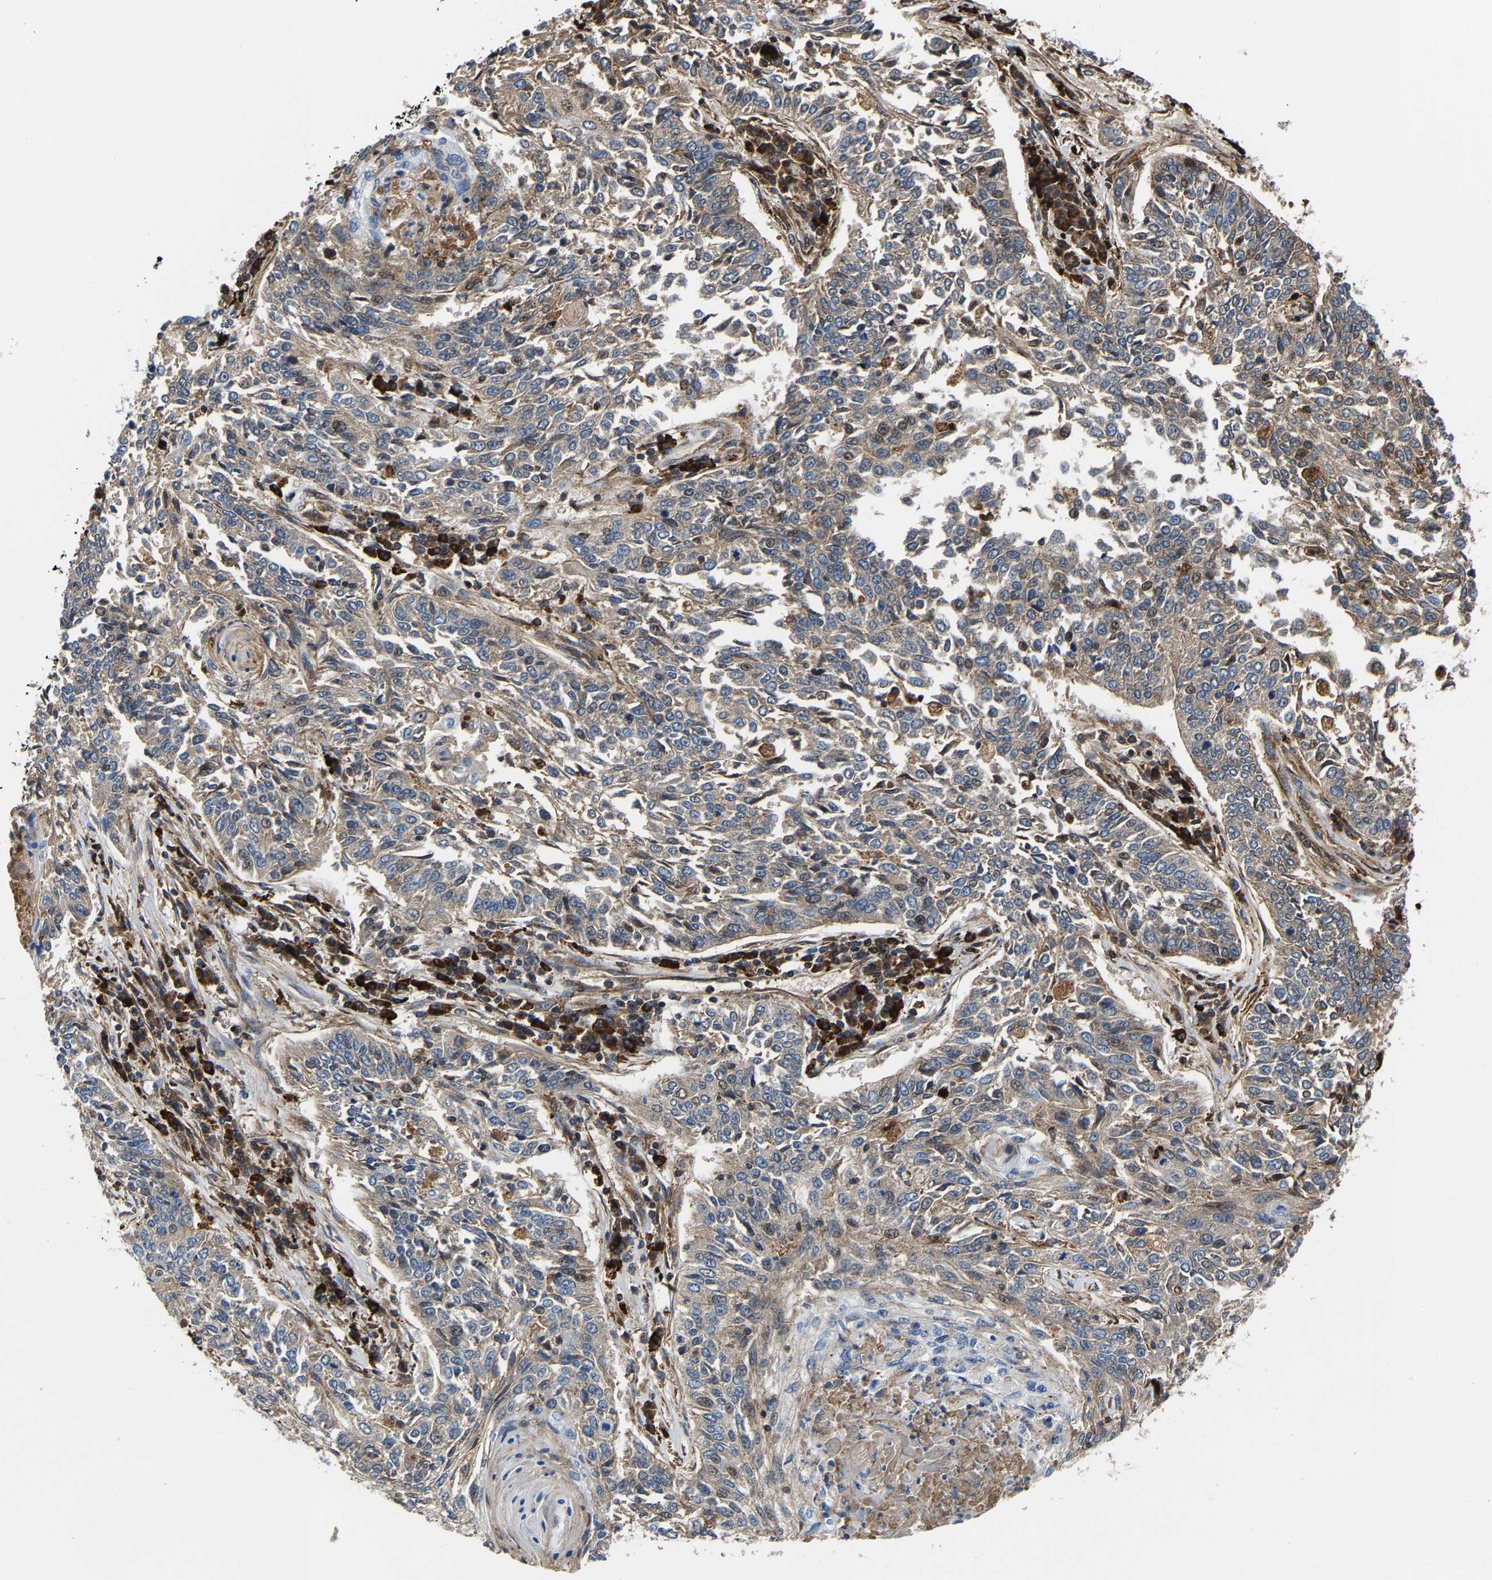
{"staining": {"intensity": "weak", "quantity": "25%-75%", "location": "cytoplasmic/membranous"}, "tissue": "lung cancer", "cell_type": "Tumor cells", "image_type": "cancer", "snomed": [{"axis": "morphology", "description": "Normal tissue, NOS"}, {"axis": "morphology", "description": "Squamous cell carcinoma, NOS"}, {"axis": "topography", "description": "Cartilage tissue"}, {"axis": "topography", "description": "Bronchus"}, {"axis": "topography", "description": "Lung"}], "caption": "IHC photomicrograph of neoplastic tissue: human squamous cell carcinoma (lung) stained using IHC reveals low levels of weak protein expression localized specifically in the cytoplasmic/membranous of tumor cells, appearing as a cytoplasmic/membranous brown color.", "gene": "DPP7", "patient": {"sex": "female", "age": 49}}